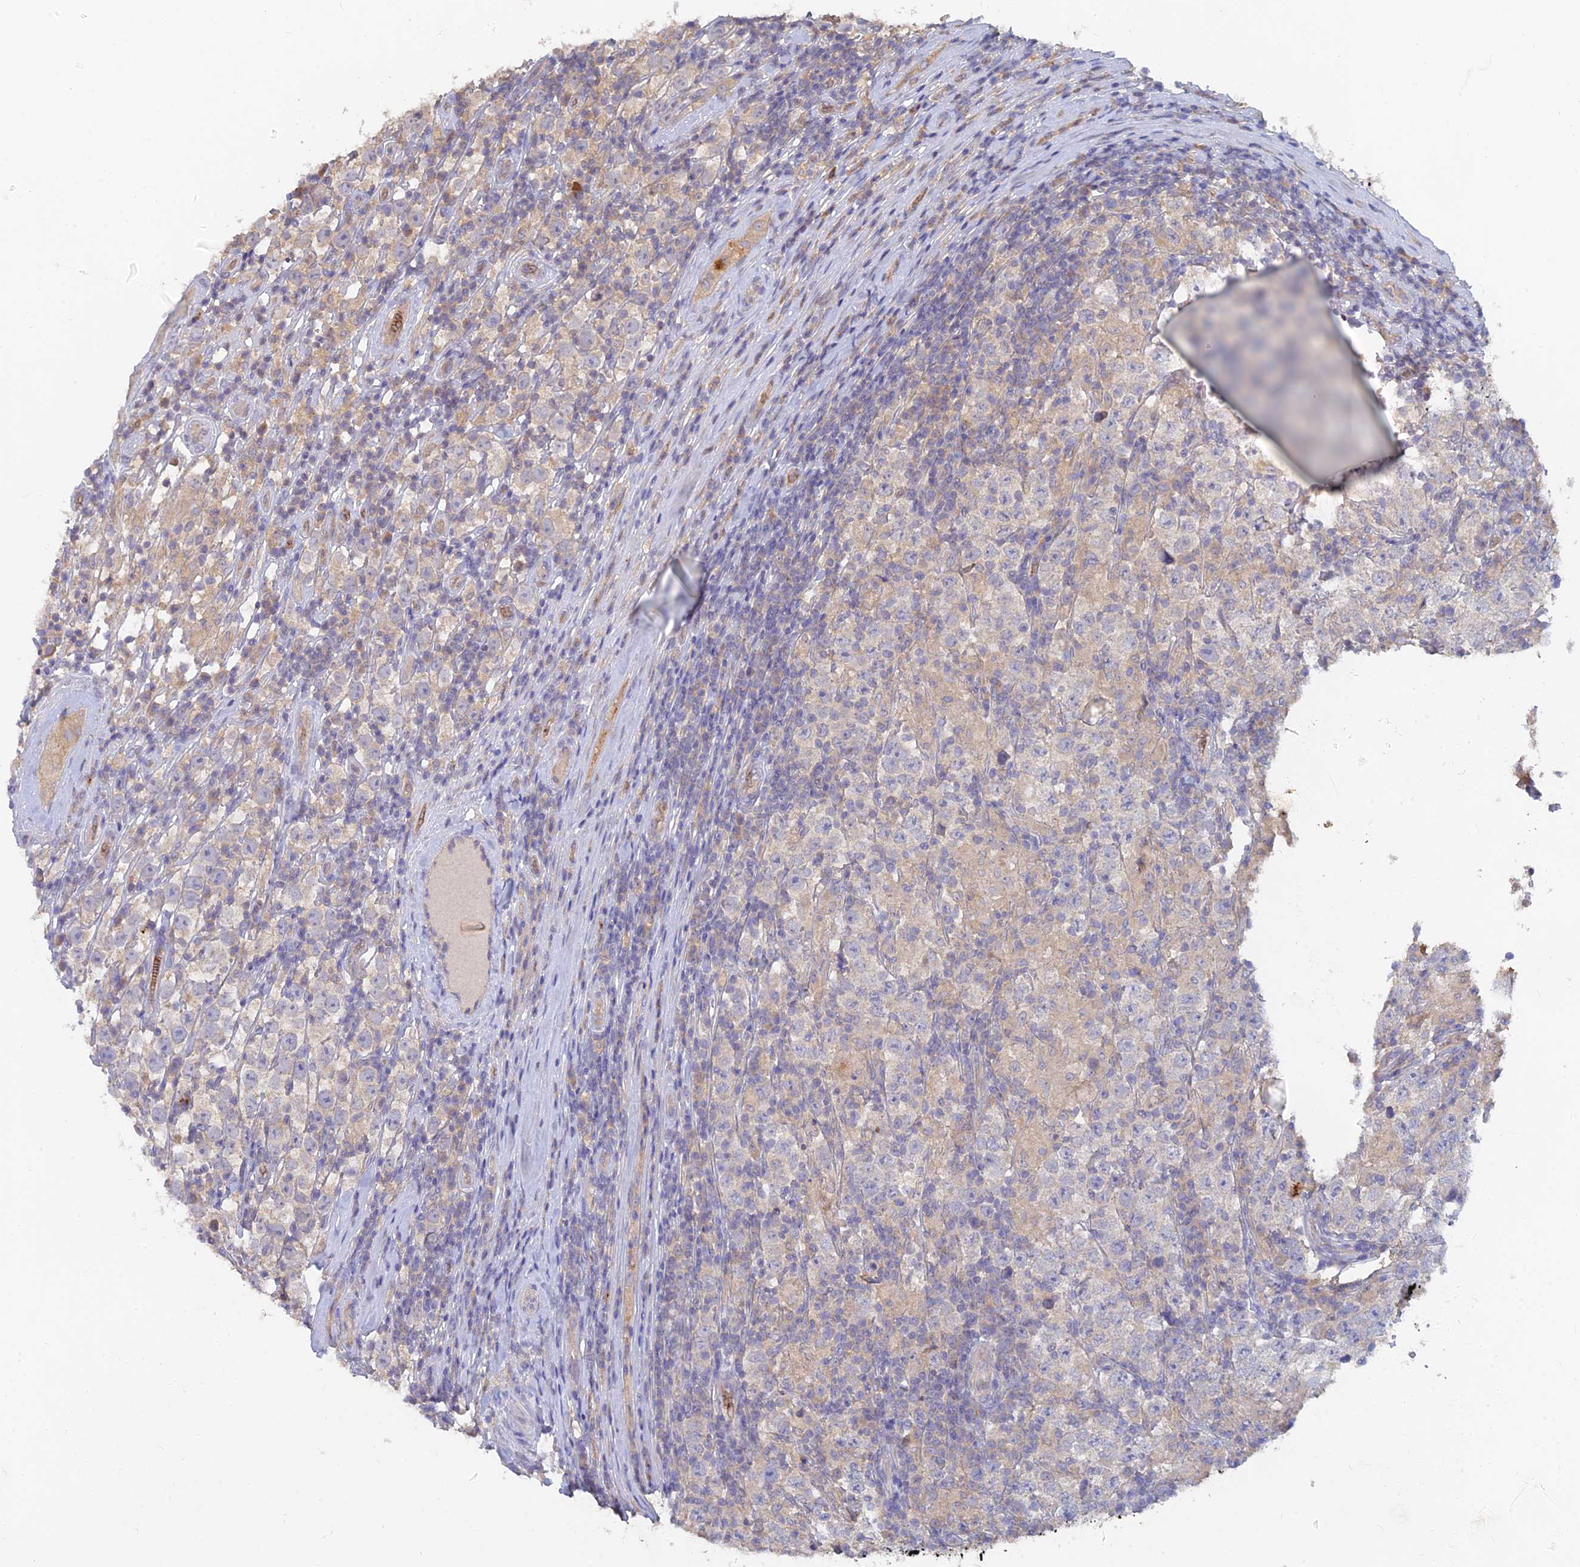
{"staining": {"intensity": "weak", "quantity": "25%-75%", "location": "cytoplasmic/membranous"}, "tissue": "testis cancer", "cell_type": "Tumor cells", "image_type": "cancer", "snomed": [{"axis": "morphology", "description": "Normal tissue, NOS"}, {"axis": "morphology", "description": "Urothelial carcinoma, High grade"}, {"axis": "morphology", "description": "Seminoma, NOS"}, {"axis": "morphology", "description": "Carcinoma, Embryonal, NOS"}, {"axis": "topography", "description": "Urinary bladder"}, {"axis": "topography", "description": "Testis"}], "caption": "A low amount of weak cytoplasmic/membranous expression is identified in about 25%-75% of tumor cells in testis embryonal carcinoma tissue.", "gene": "ARRDC1", "patient": {"sex": "male", "age": 41}}